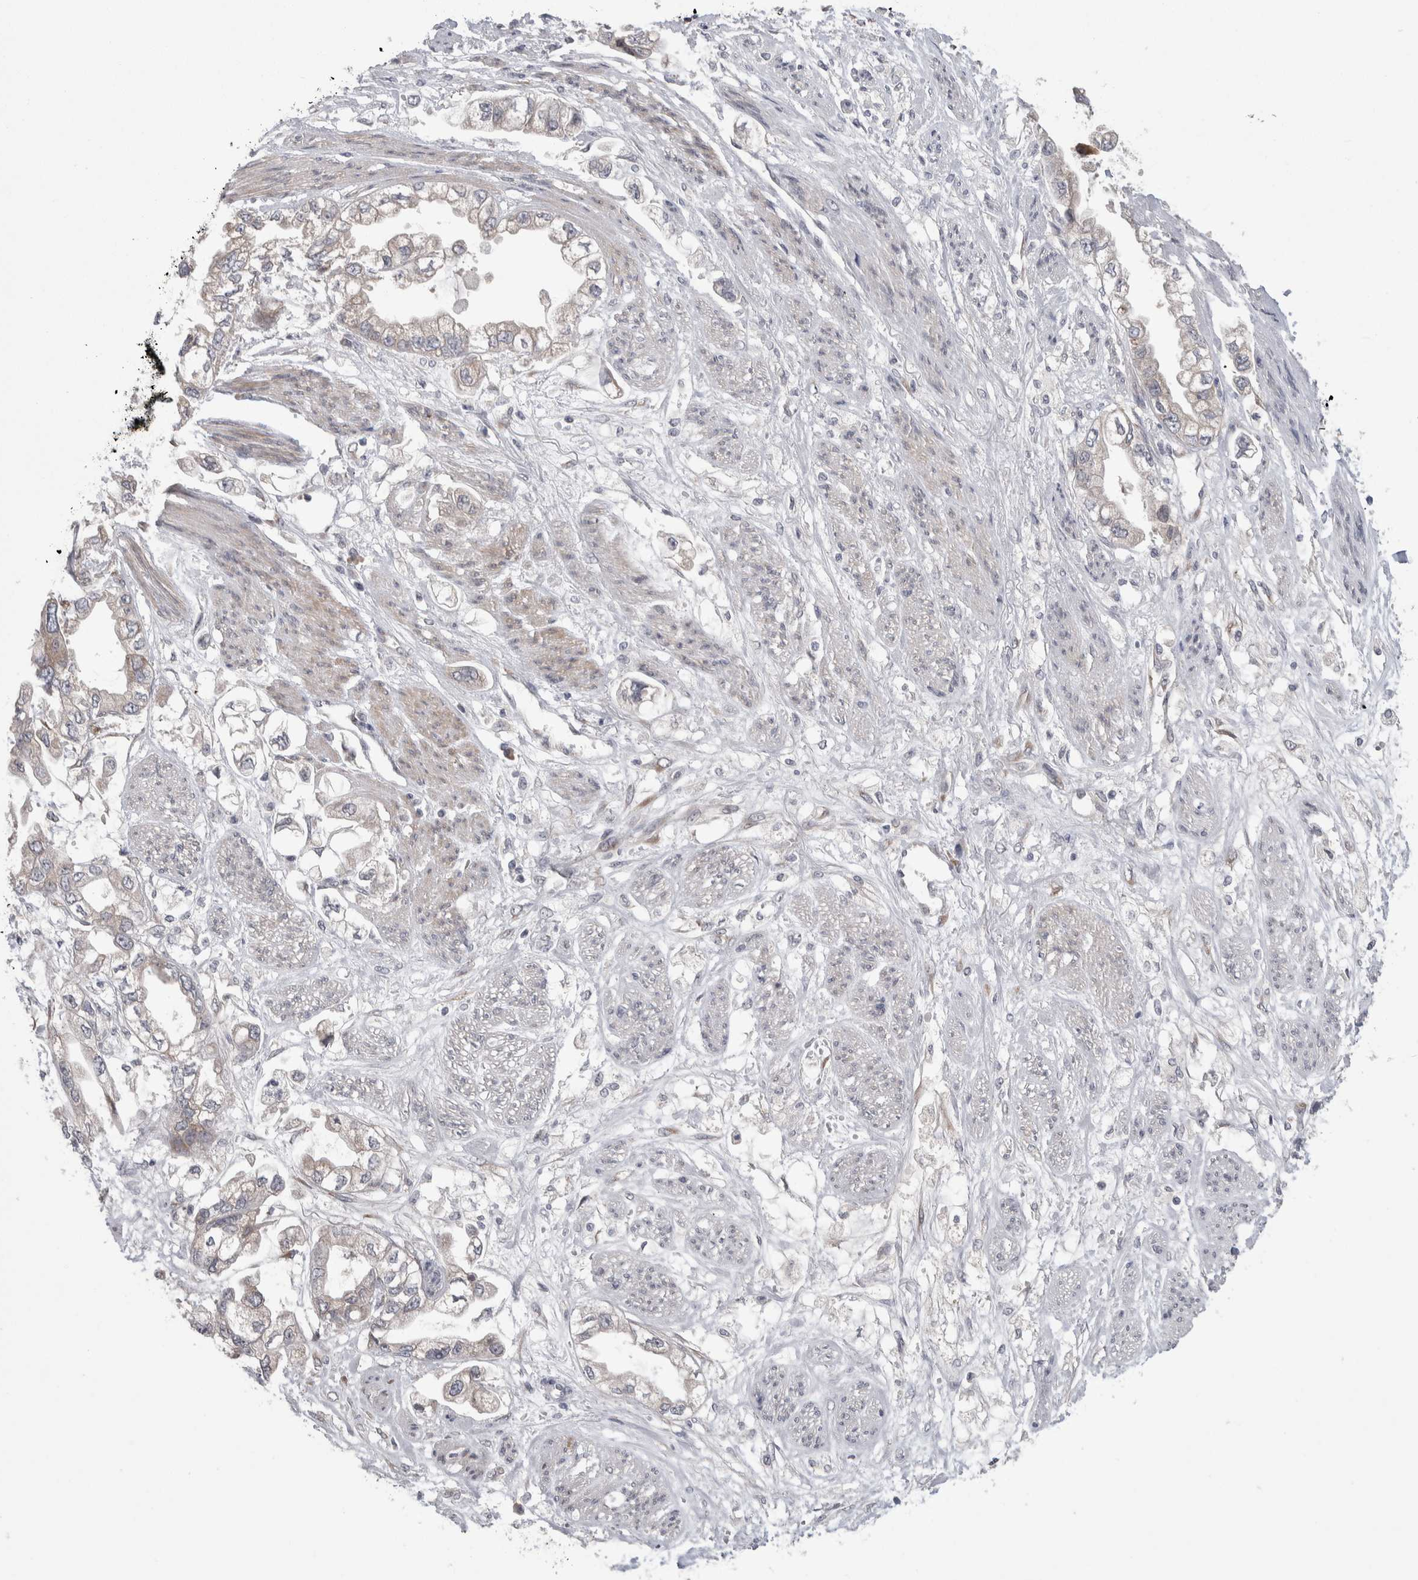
{"staining": {"intensity": "weak", "quantity": "<25%", "location": "cytoplasmic/membranous"}, "tissue": "stomach cancer", "cell_type": "Tumor cells", "image_type": "cancer", "snomed": [{"axis": "morphology", "description": "Adenocarcinoma, NOS"}, {"axis": "topography", "description": "Stomach"}], "caption": "An image of human stomach adenocarcinoma is negative for staining in tumor cells.", "gene": "CUL2", "patient": {"sex": "male", "age": 62}}